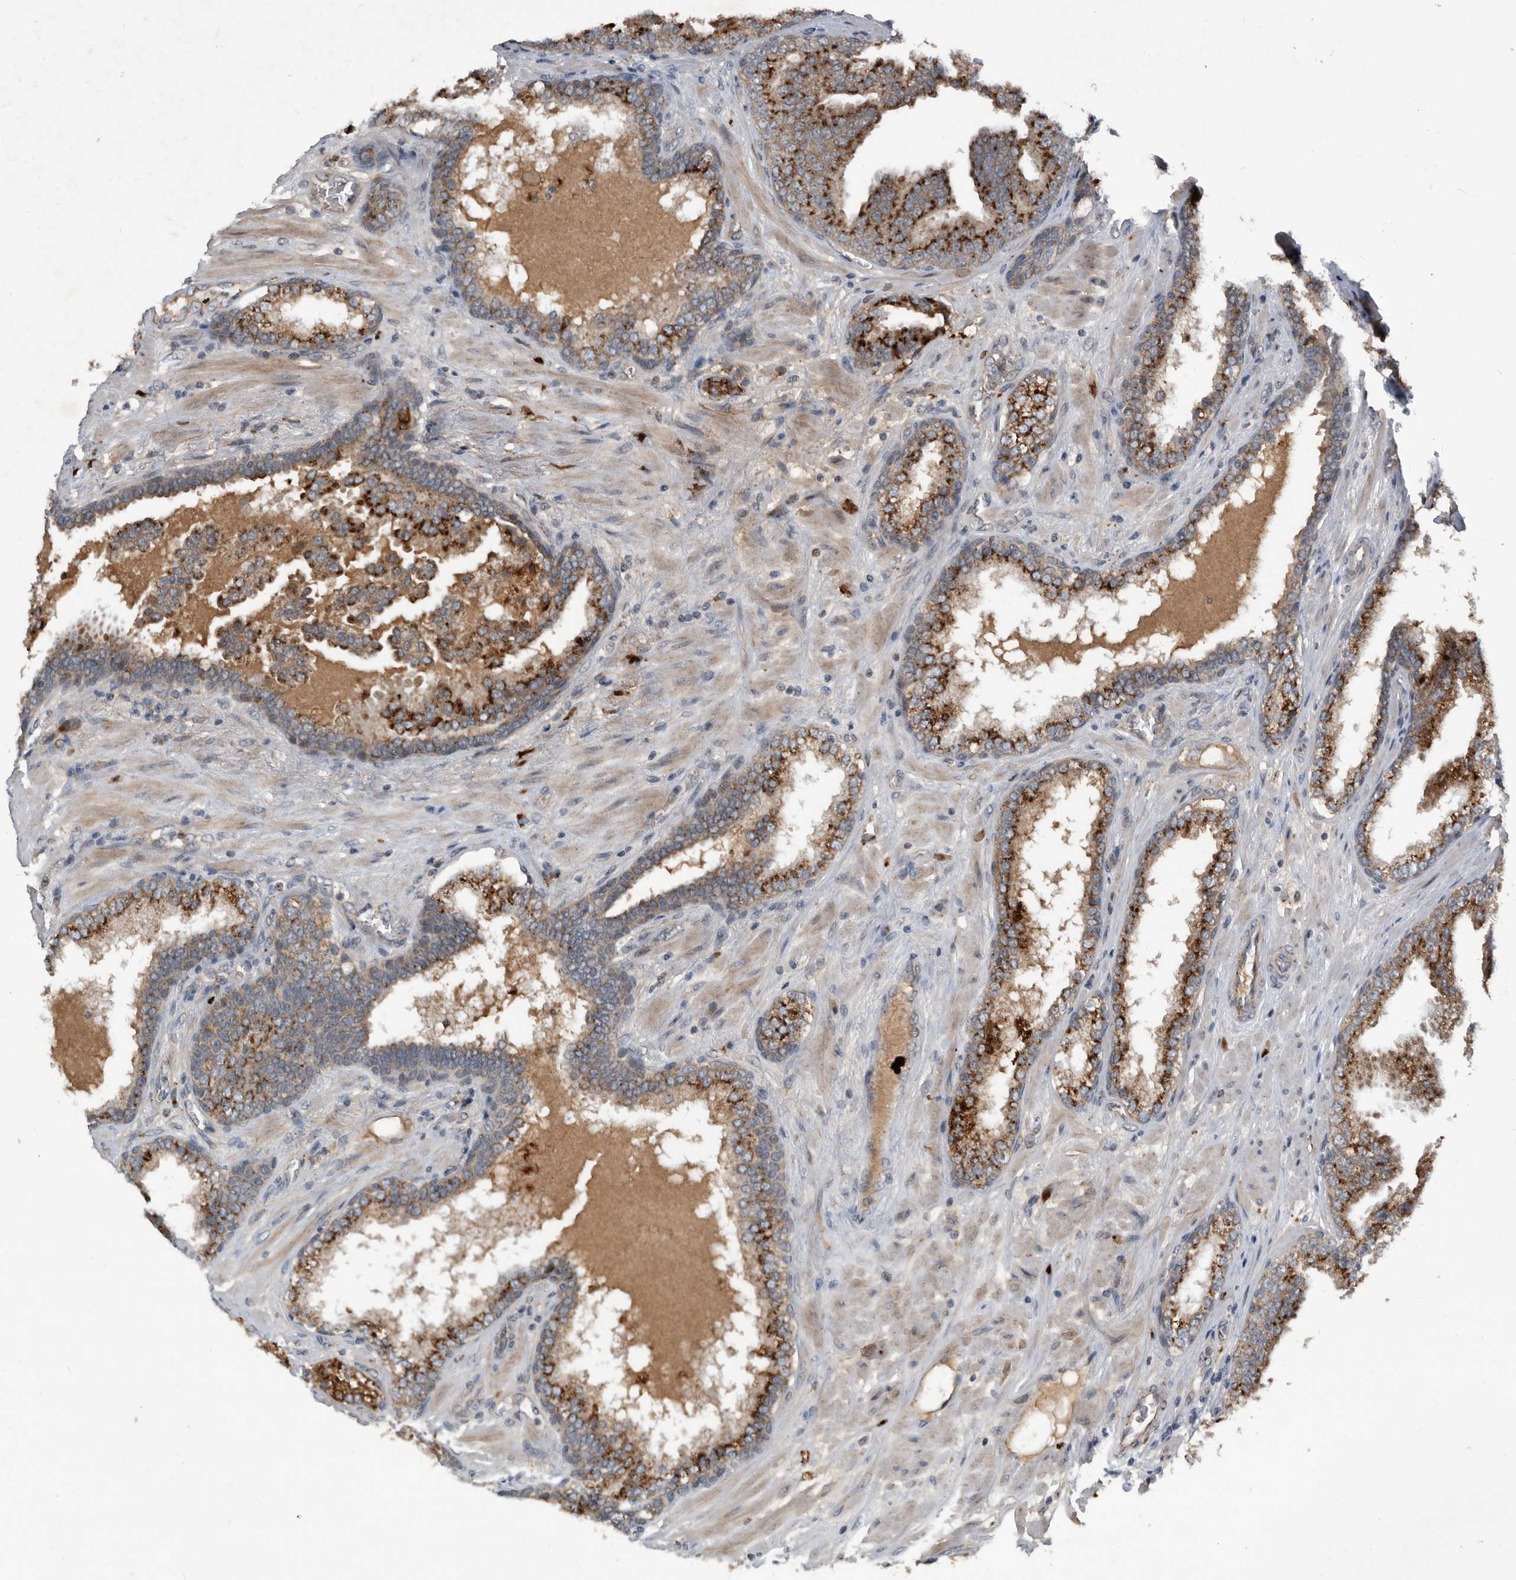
{"staining": {"intensity": "strong", "quantity": ">75%", "location": "cytoplasmic/membranous"}, "tissue": "prostate cancer", "cell_type": "Tumor cells", "image_type": "cancer", "snomed": [{"axis": "morphology", "description": "Adenocarcinoma, Low grade"}, {"axis": "topography", "description": "Prostate"}], "caption": "Immunohistochemistry of prostate cancer (low-grade adenocarcinoma) exhibits high levels of strong cytoplasmic/membranous expression in about >75% of tumor cells. (DAB IHC, brown staining for protein, blue staining for nuclei).", "gene": "PI15", "patient": {"sex": "male", "age": 67}}